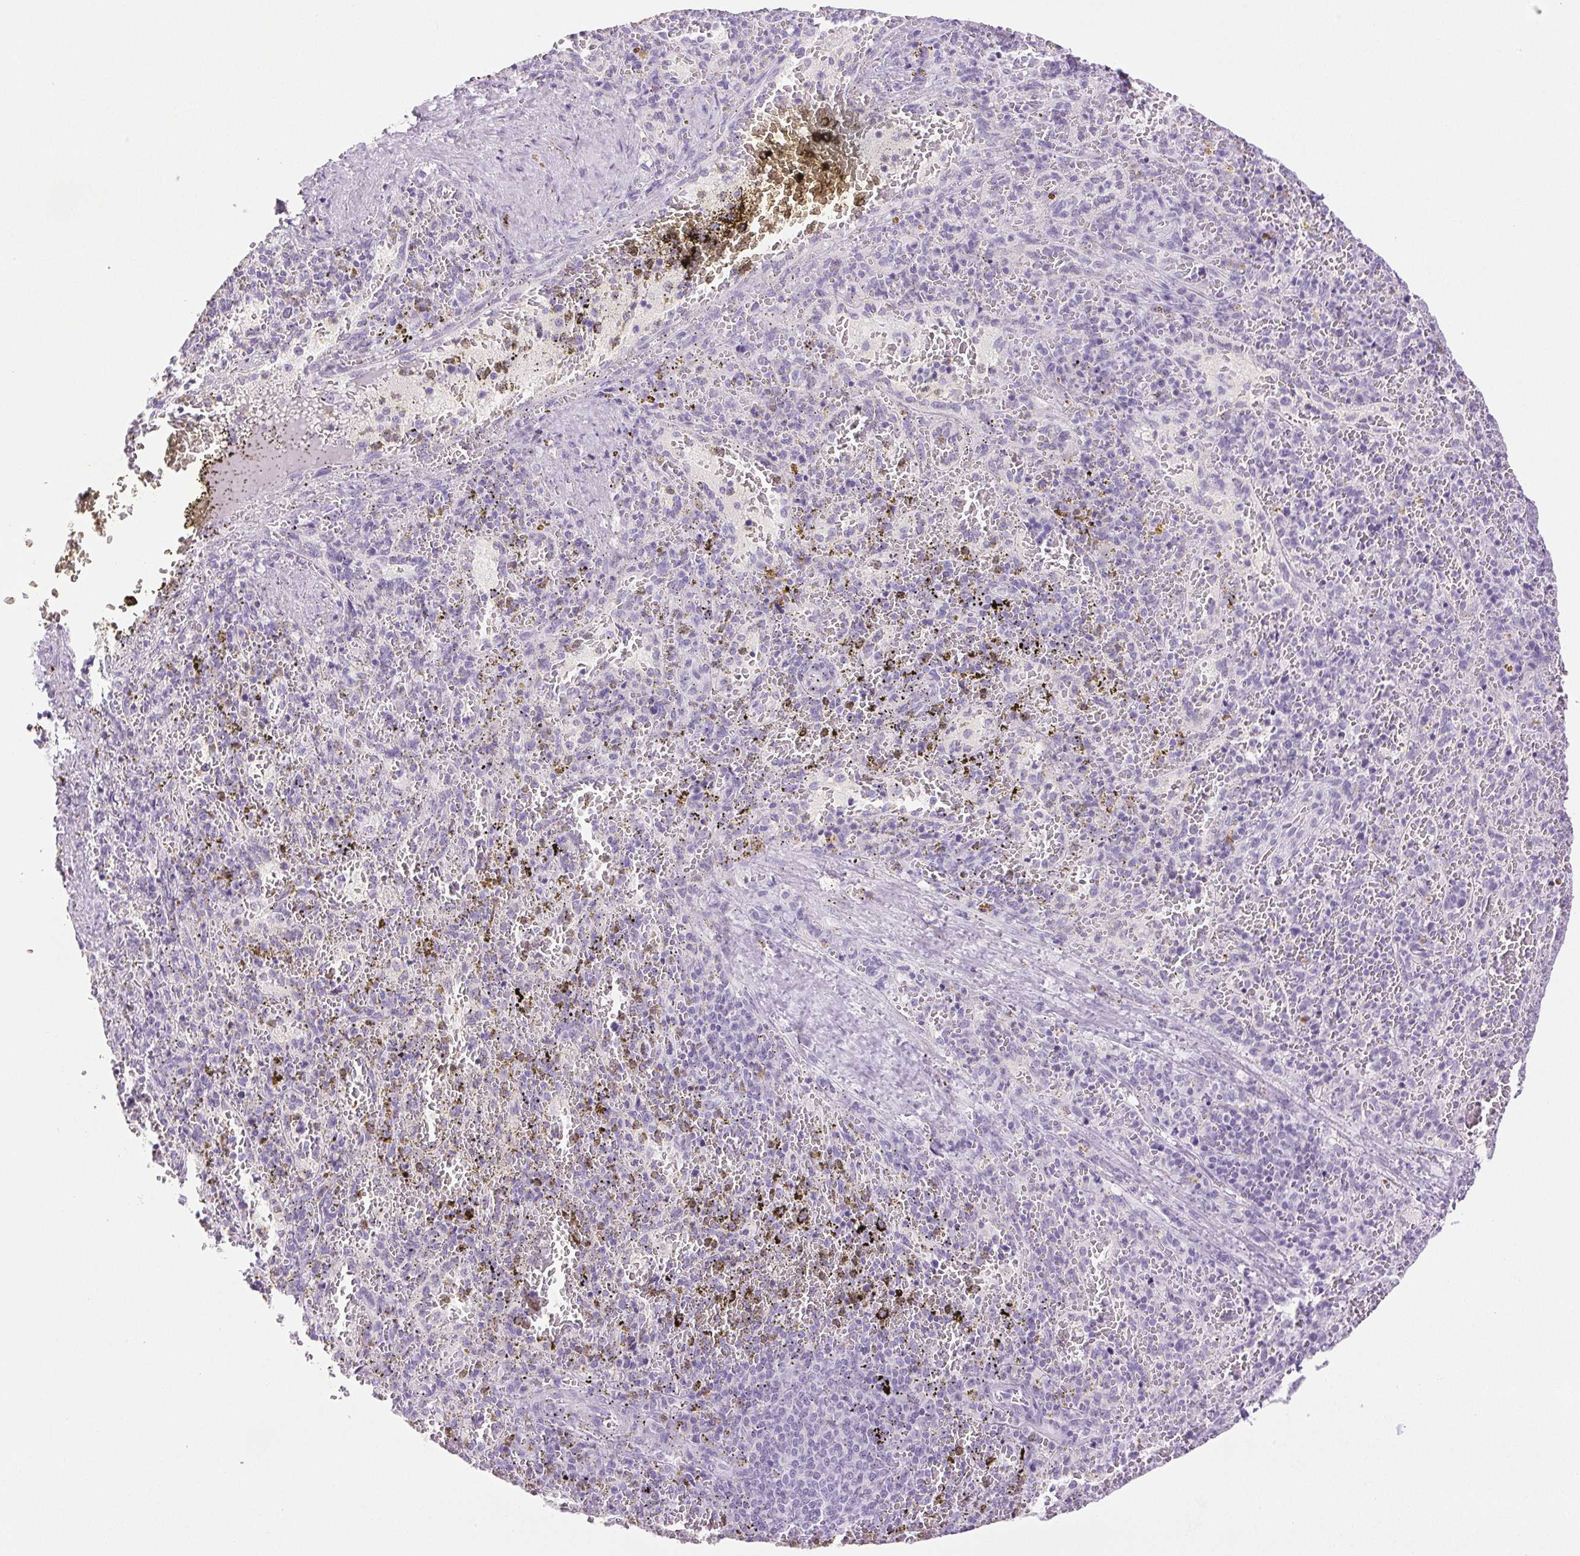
{"staining": {"intensity": "negative", "quantity": "none", "location": "none"}, "tissue": "spleen", "cell_type": "Cells in red pulp", "image_type": "normal", "snomed": [{"axis": "morphology", "description": "Normal tissue, NOS"}, {"axis": "topography", "description": "Spleen"}], "caption": "Immunohistochemistry (IHC) of normal human spleen demonstrates no staining in cells in red pulp.", "gene": "PAPPA2", "patient": {"sex": "female", "age": 50}}